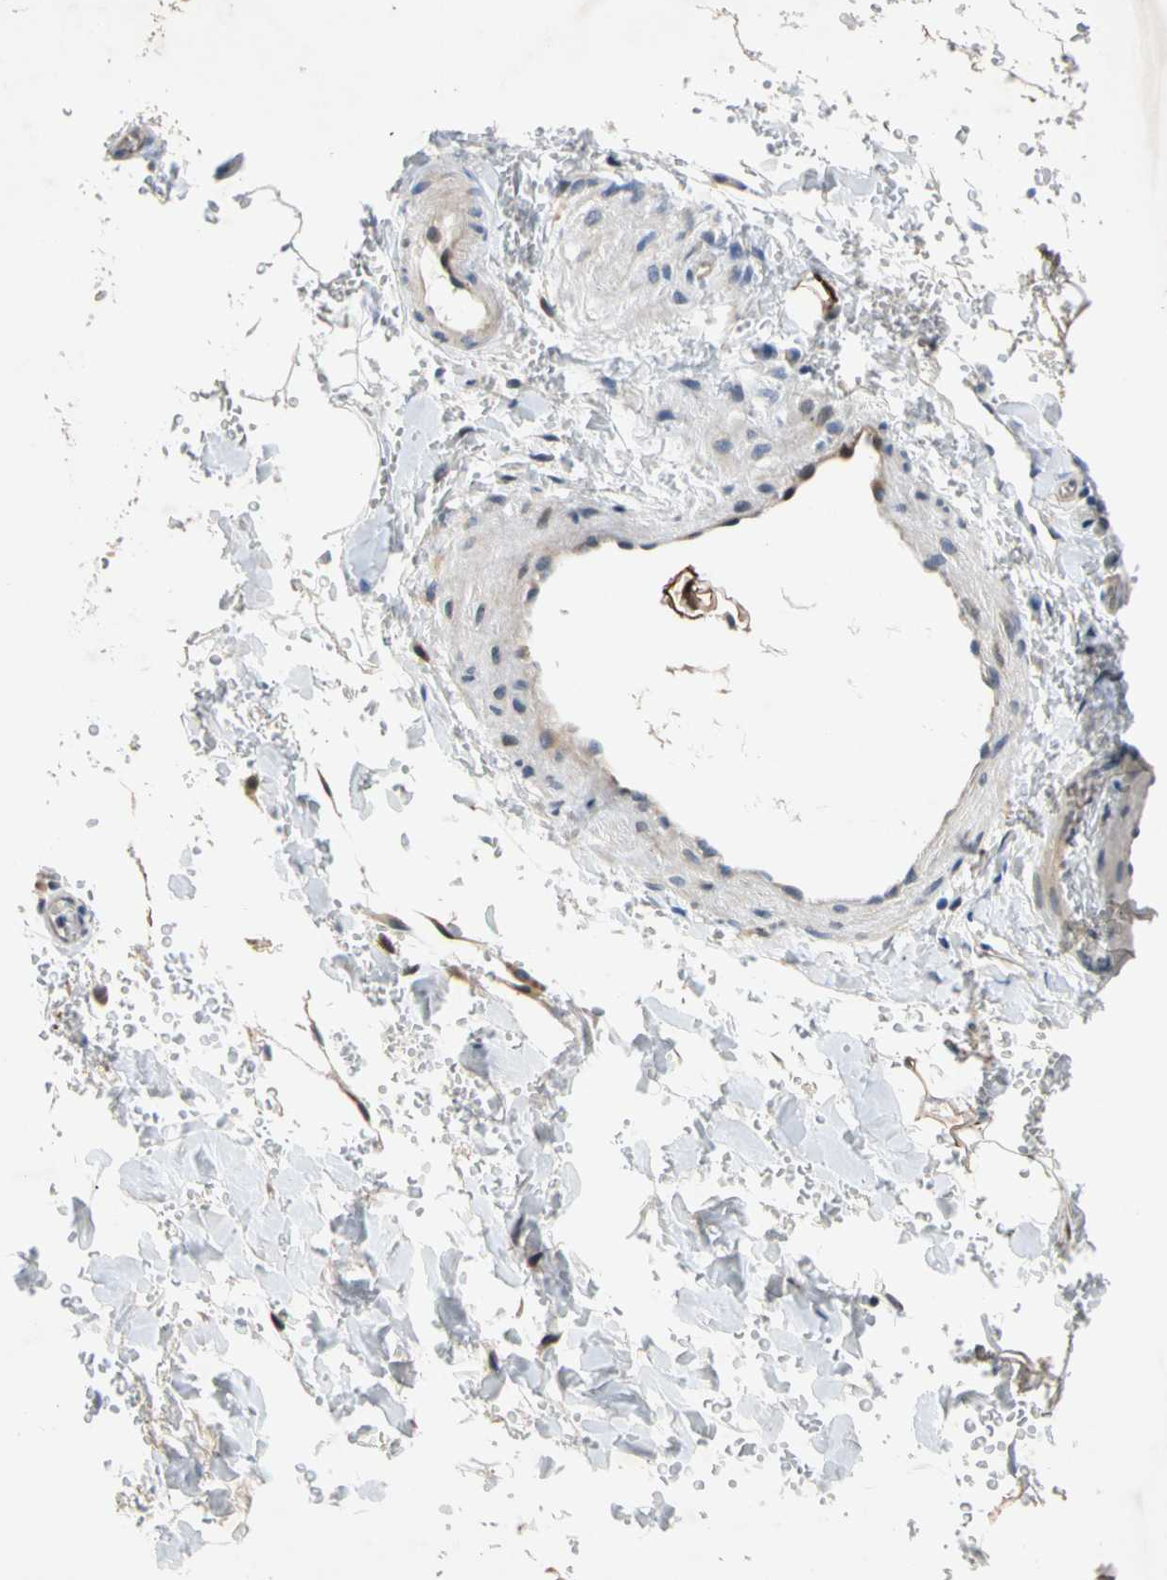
{"staining": {"intensity": "moderate", "quantity": "25%-75%", "location": "cytoplasmic/membranous"}, "tissue": "adipose tissue", "cell_type": "Adipocytes", "image_type": "normal", "snomed": [{"axis": "morphology", "description": "Normal tissue, NOS"}, {"axis": "morphology", "description": "Carcinoma, NOS"}, {"axis": "topography", "description": "Pancreas"}, {"axis": "topography", "description": "Peripheral nerve tissue"}], "caption": "A high-resolution image shows immunohistochemistry staining of benign adipose tissue, which exhibits moderate cytoplasmic/membranous expression in approximately 25%-75% of adipocytes. The protein is shown in brown color, while the nuclei are stained blue.", "gene": "CNST", "patient": {"sex": "female", "age": 29}}